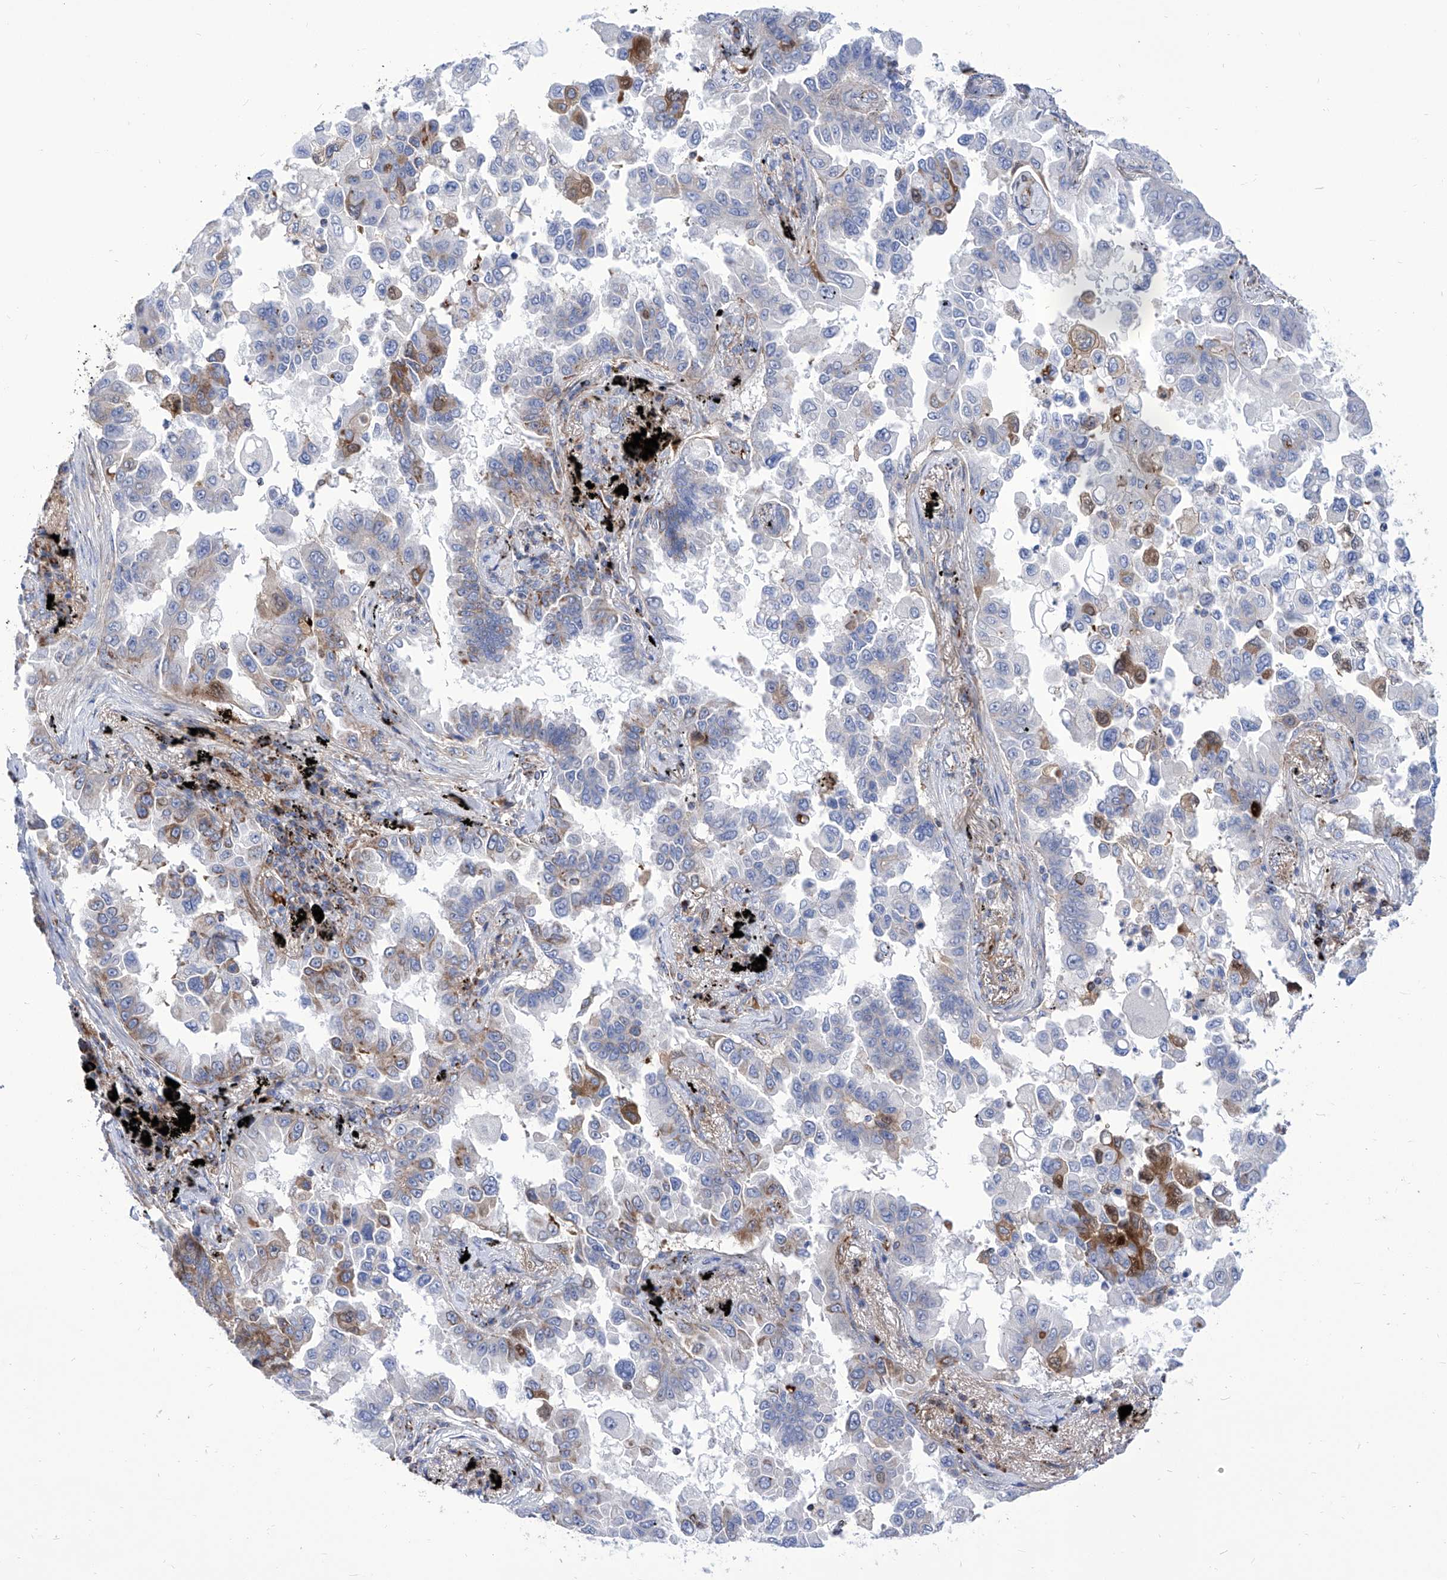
{"staining": {"intensity": "moderate", "quantity": "<25%", "location": "cytoplasmic/membranous"}, "tissue": "lung cancer", "cell_type": "Tumor cells", "image_type": "cancer", "snomed": [{"axis": "morphology", "description": "Adenocarcinoma, NOS"}, {"axis": "topography", "description": "Lung"}], "caption": "Protein analysis of lung cancer (adenocarcinoma) tissue displays moderate cytoplasmic/membranous positivity in about <25% of tumor cells.", "gene": "SRBD1", "patient": {"sex": "female", "age": 67}}